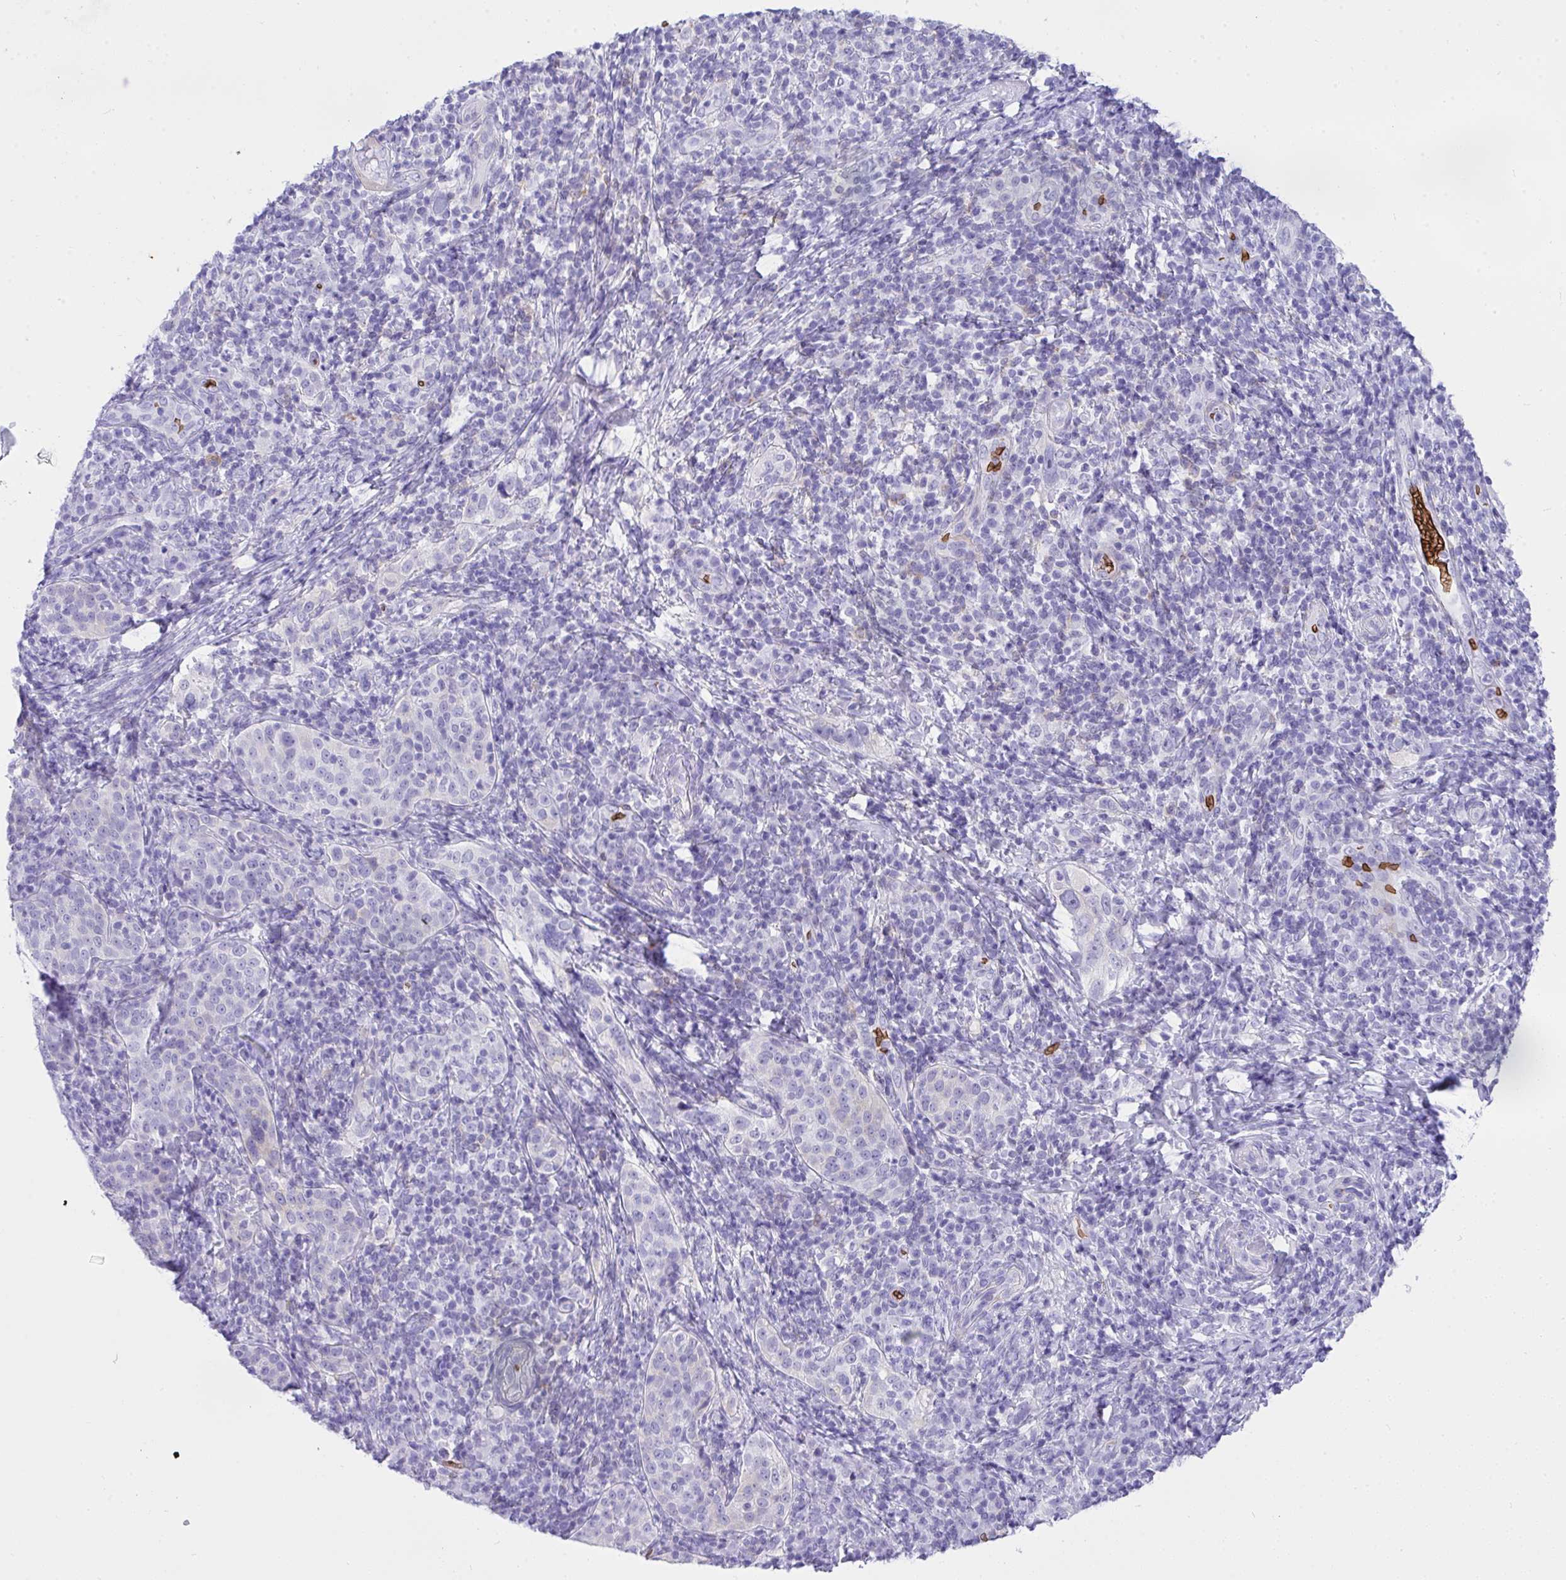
{"staining": {"intensity": "negative", "quantity": "none", "location": "none"}, "tissue": "cervical cancer", "cell_type": "Tumor cells", "image_type": "cancer", "snomed": [{"axis": "morphology", "description": "Squamous cell carcinoma, NOS"}, {"axis": "topography", "description": "Cervix"}], "caption": "A photomicrograph of human squamous cell carcinoma (cervical) is negative for staining in tumor cells.", "gene": "ANK1", "patient": {"sex": "female", "age": 75}}